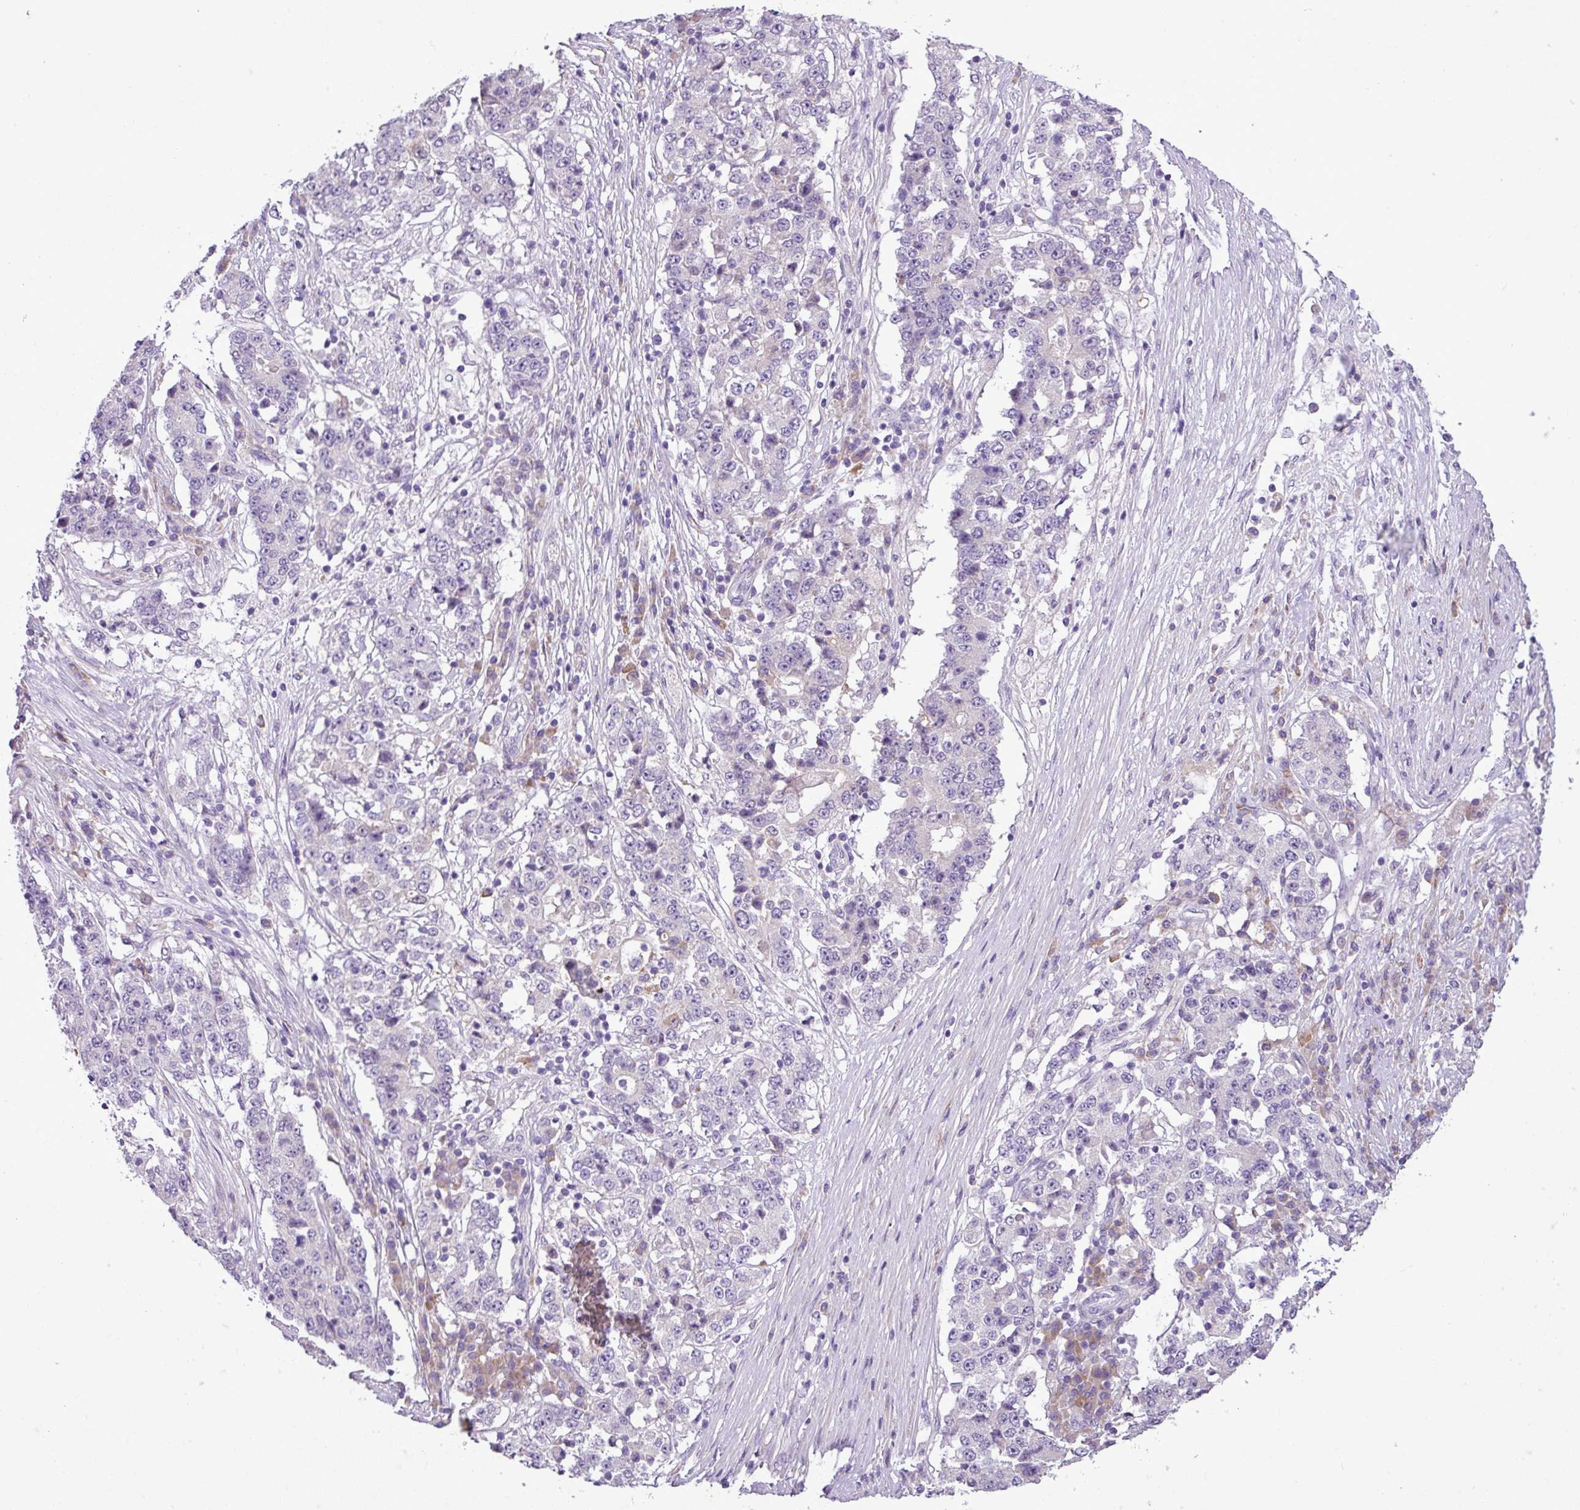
{"staining": {"intensity": "negative", "quantity": "none", "location": "none"}, "tissue": "stomach cancer", "cell_type": "Tumor cells", "image_type": "cancer", "snomed": [{"axis": "morphology", "description": "Adenocarcinoma, NOS"}, {"axis": "topography", "description": "Stomach"}], "caption": "Immunohistochemistry photomicrograph of human stomach cancer stained for a protein (brown), which displays no staining in tumor cells. (Stains: DAB (3,3'-diaminobenzidine) immunohistochemistry (IHC) with hematoxylin counter stain, Microscopy: brightfield microscopy at high magnification).", "gene": "MOCS3", "patient": {"sex": "male", "age": 59}}